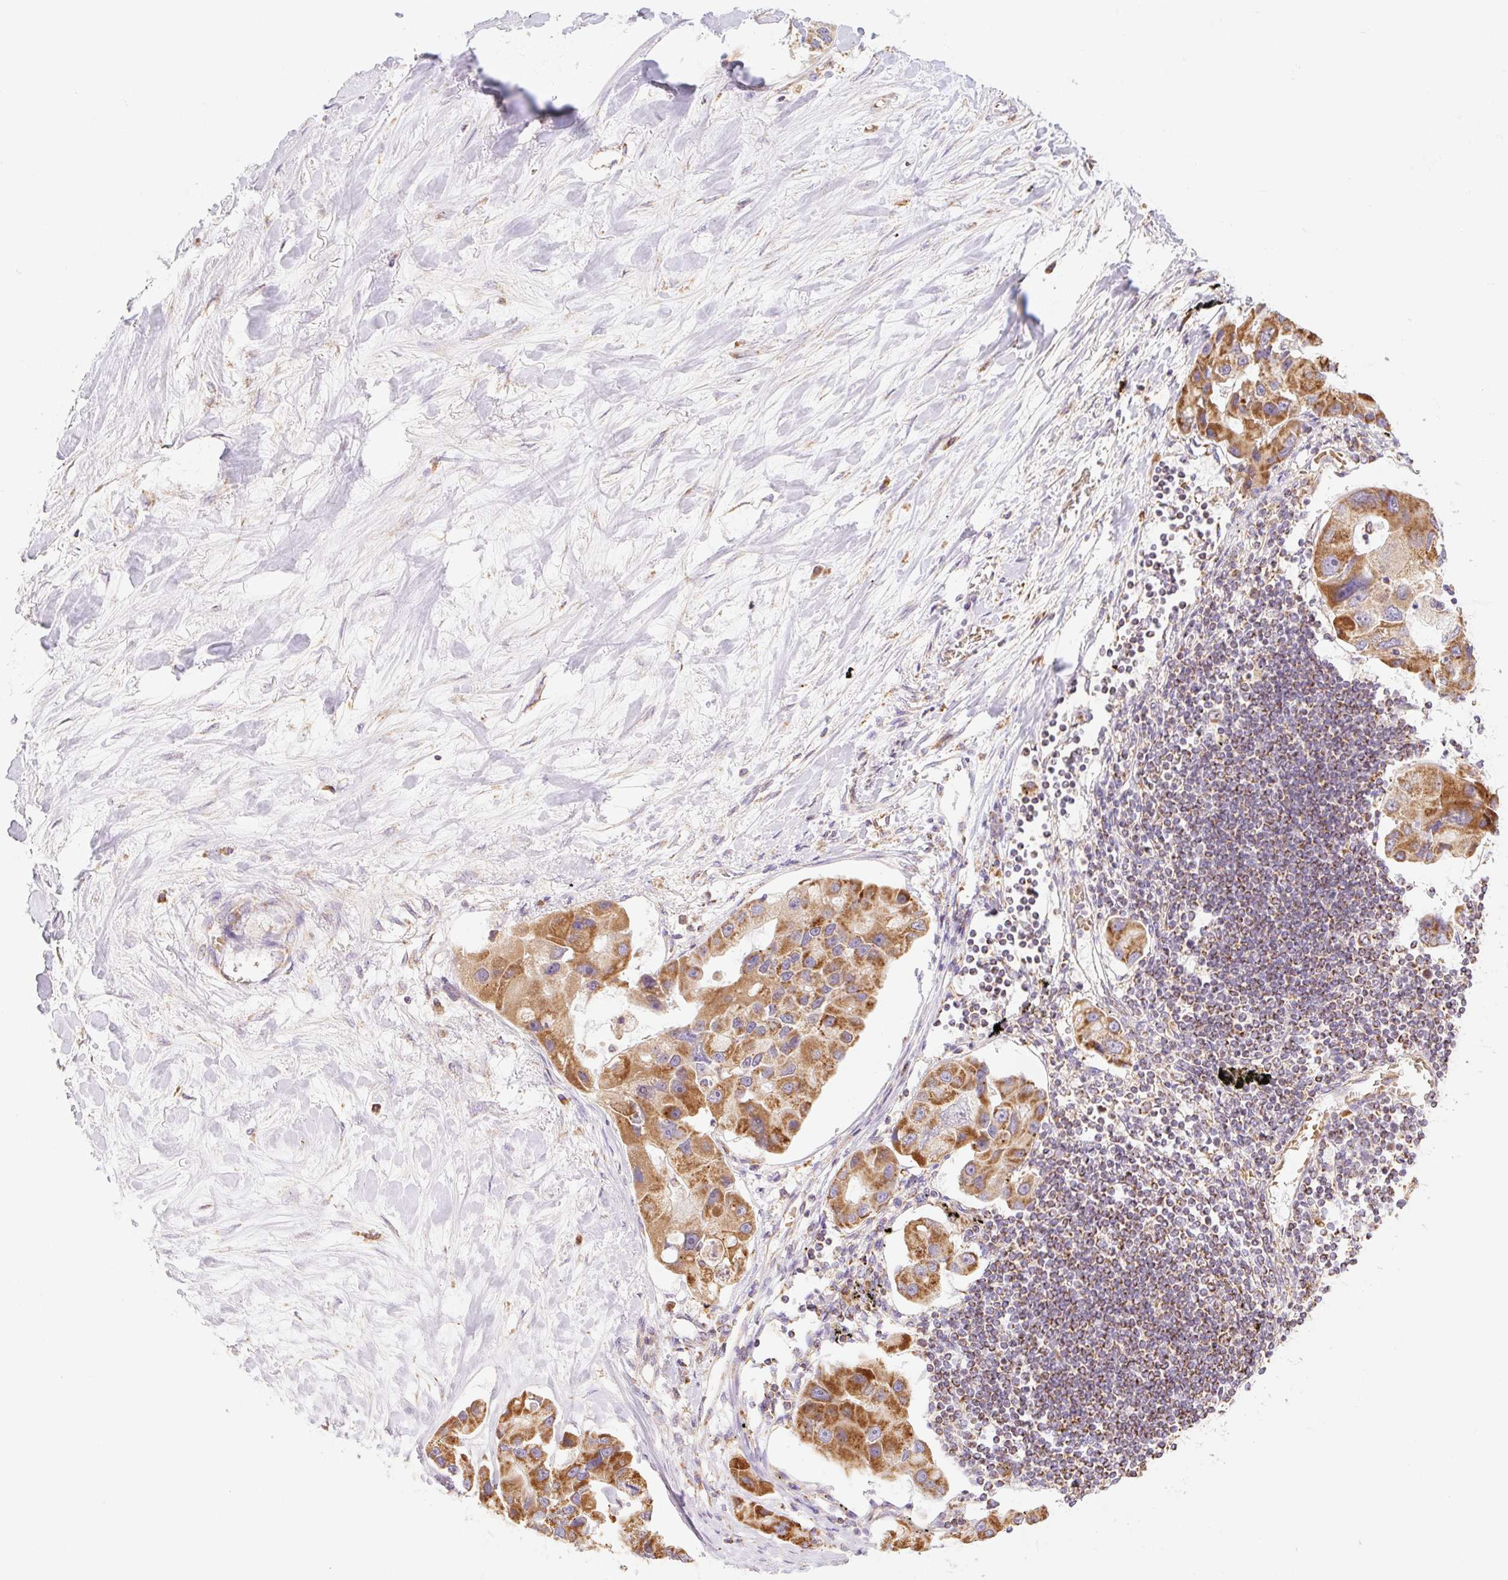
{"staining": {"intensity": "strong", "quantity": ">75%", "location": "cytoplasmic/membranous"}, "tissue": "lung cancer", "cell_type": "Tumor cells", "image_type": "cancer", "snomed": [{"axis": "morphology", "description": "Adenocarcinoma, NOS"}, {"axis": "topography", "description": "Lung"}], "caption": "A high amount of strong cytoplasmic/membranous positivity is appreciated in approximately >75% of tumor cells in lung adenocarcinoma tissue.", "gene": "GOSR2", "patient": {"sex": "female", "age": 54}}